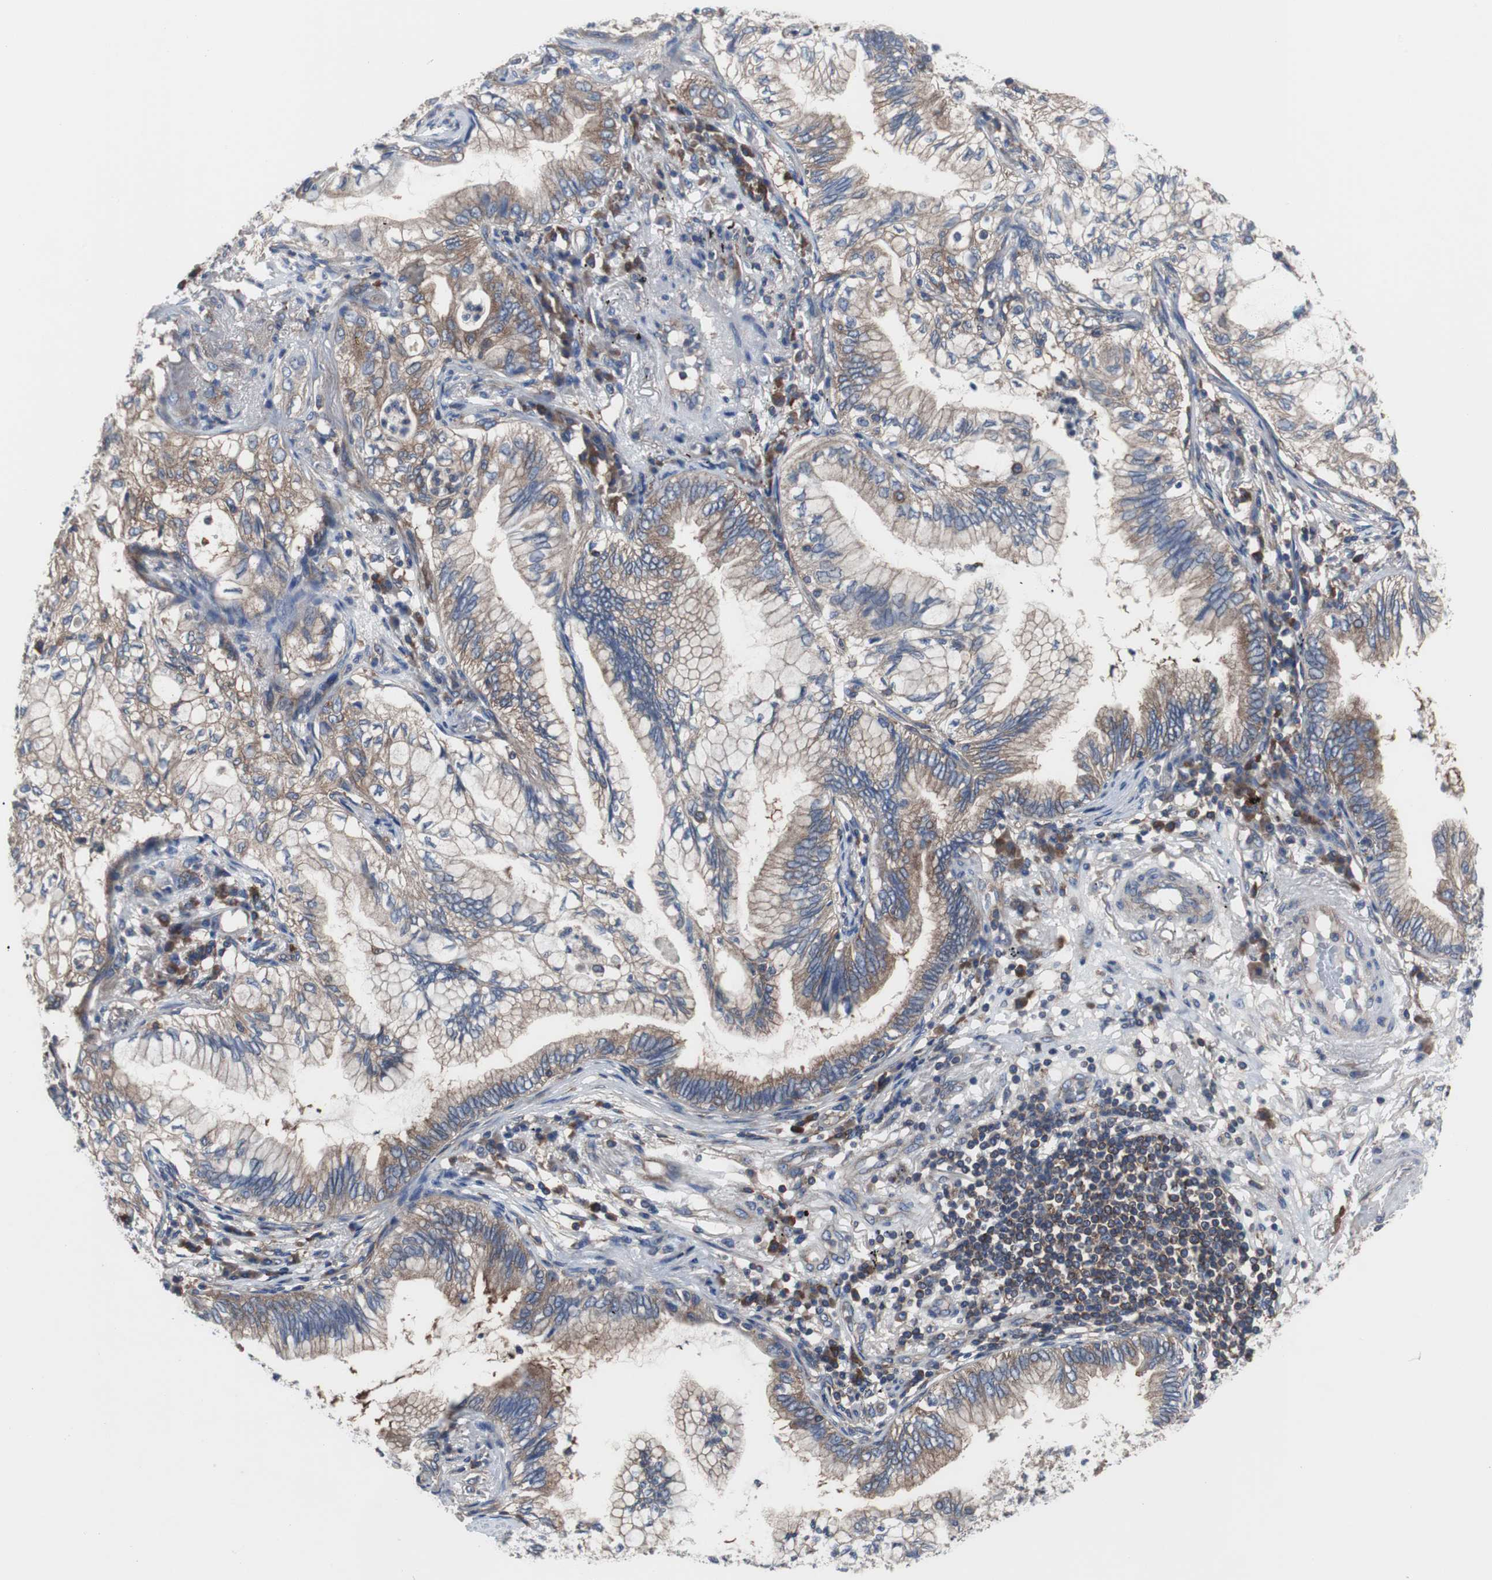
{"staining": {"intensity": "moderate", "quantity": ">75%", "location": "cytoplasmic/membranous"}, "tissue": "lung cancer", "cell_type": "Tumor cells", "image_type": "cancer", "snomed": [{"axis": "morphology", "description": "Adenocarcinoma, NOS"}, {"axis": "topography", "description": "Lung"}], "caption": "A brown stain labels moderate cytoplasmic/membranous expression of a protein in human lung cancer tumor cells. The protein is stained brown, and the nuclei are stained in blue (DAB IHC with brightfield microscopy, high magnification).", "gene": "BRAF", "patient": {"sex": "female", "age": 70}}